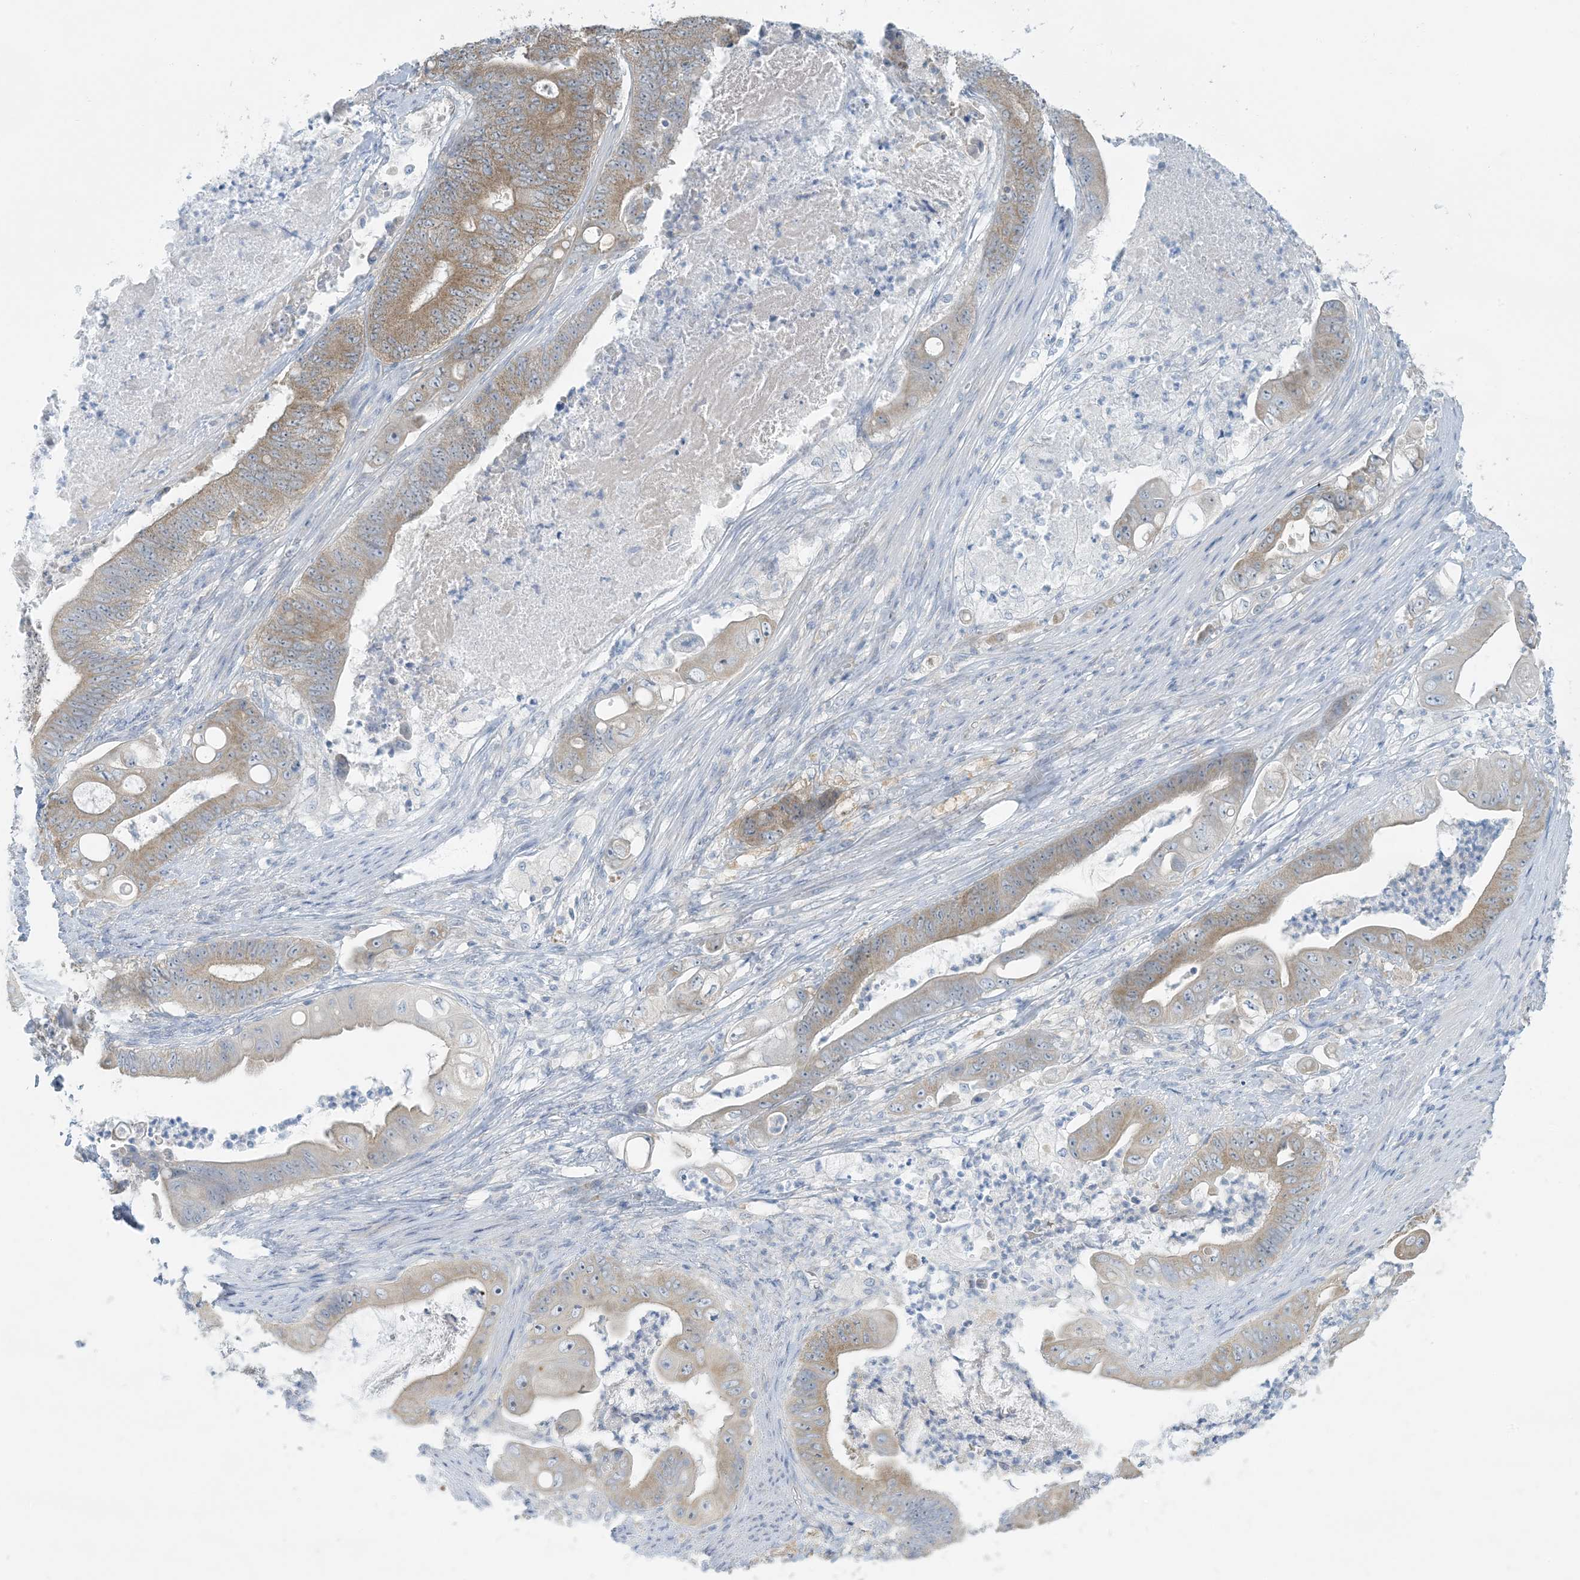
{"staining": {"intensity": "moderate", "quantity": ">75%", "location": "cytoplasmic/membranous"}, "tissue": "stomach cancer", "cell_type": "Tumor cells", "image_type": "cancer", "snomed": [{"axis": "morphology", "description": "Adenocarcinoma, NOS"}, {"axis": "topography", "description": "Stomach"}], "caption": "Human adenocarcinoma (stomach) stained with a brown dye demonstrates moderate cytoplasmic/membranous positive positivity in about >75% of tumor cells.", "gene": "MRPS18A", "patient": {"sex": "female", "age": 73}}